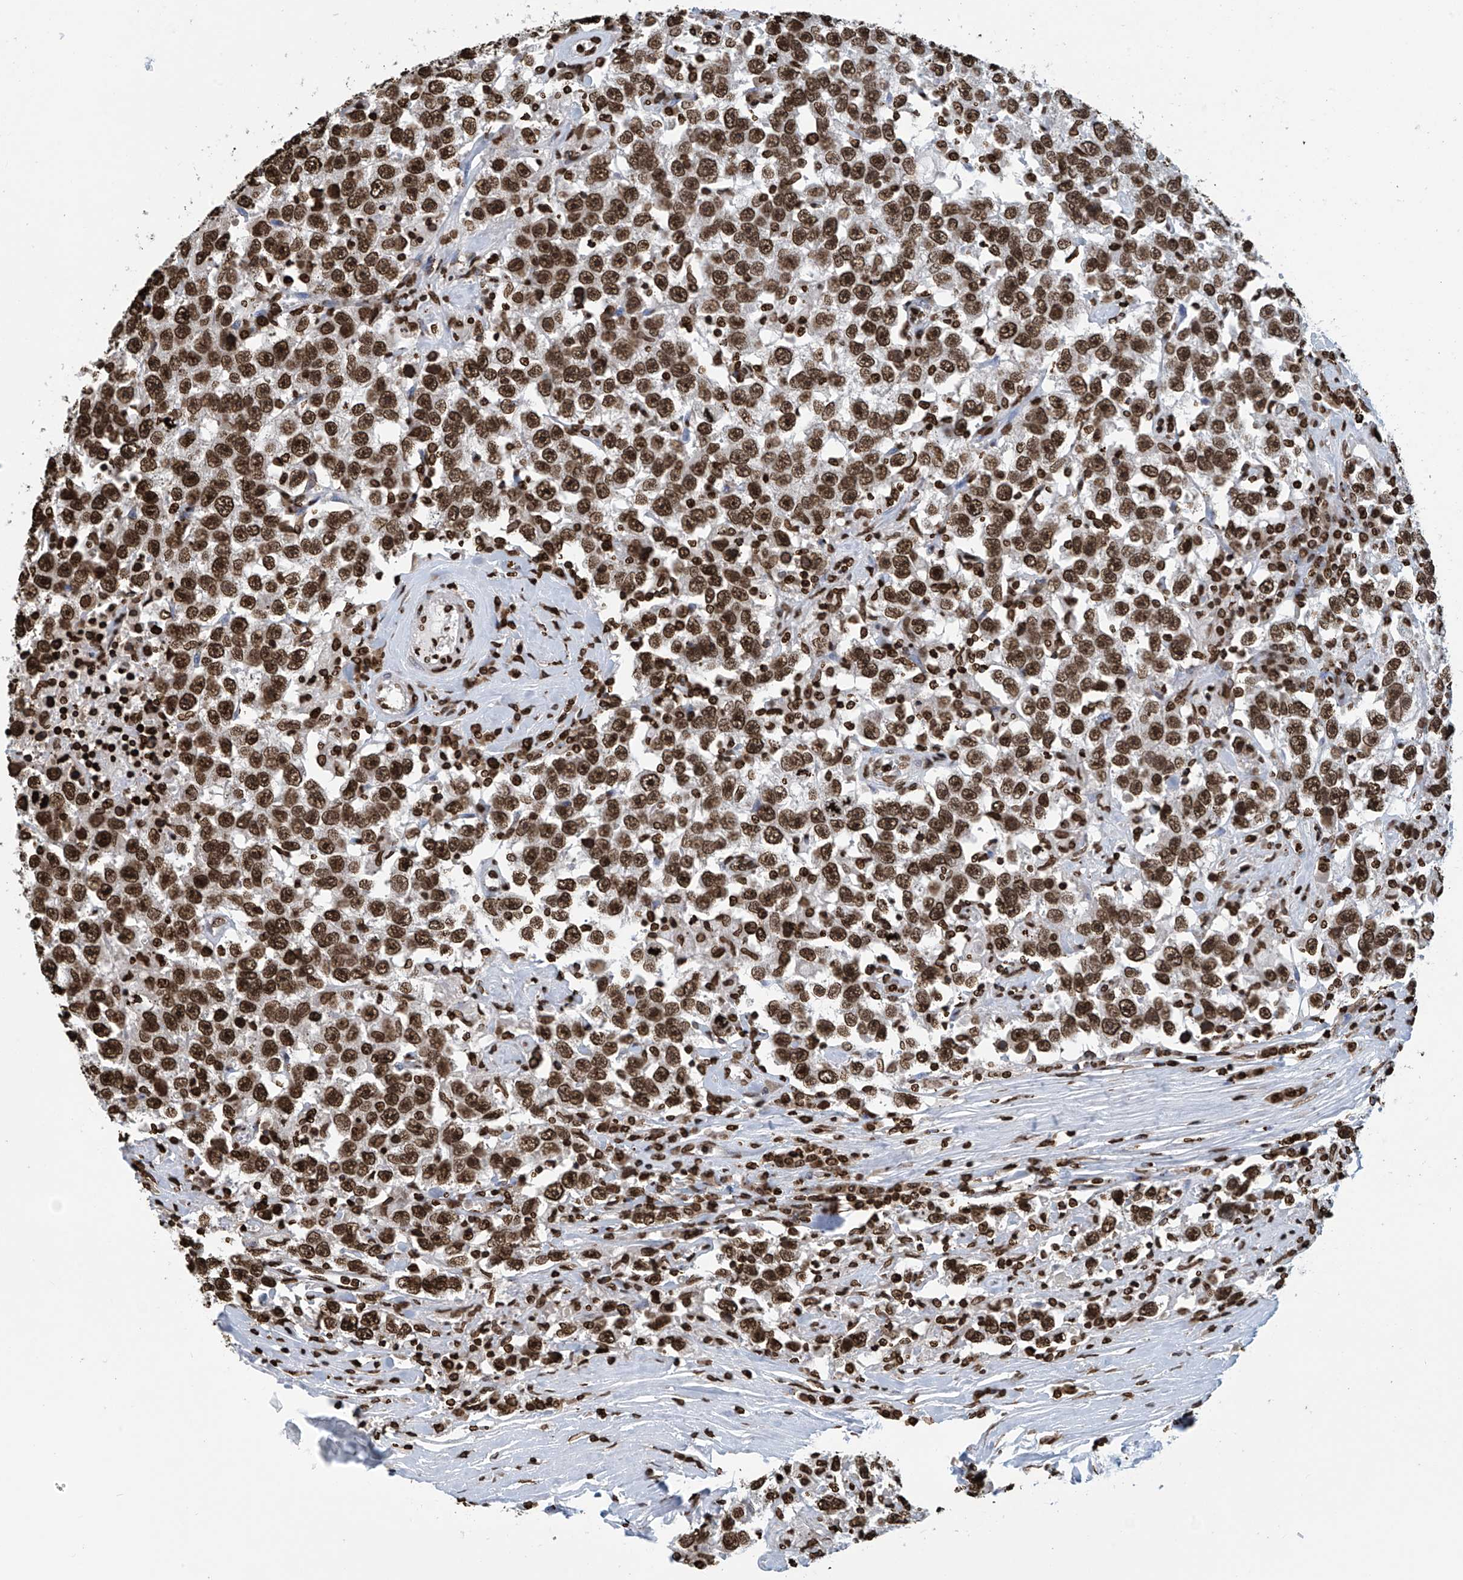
{"staining": {"intensity": "strong", "quantity": ">75%", "location": "nuclear"}, "tissue": "testis cancer", "cell_type": "Tumor cells", "image_type": "cancer", "snomed": [{"axis": "morphology", "description": "Seminoma, NOS"}, {"axis": "topography", "description": "Testis"}], "caption": "An image of human testis seminoma stained for a protein shows strong nuclear brown staining in tumor cells. The staining was performed using DAB (3,3'-diaminobenzidine), with brown indicating positive protein expression. Nuclei are stained blue with hematoxylin.", "gene": "DPPA2", "patient": {"sex": "male", "age": 41}}